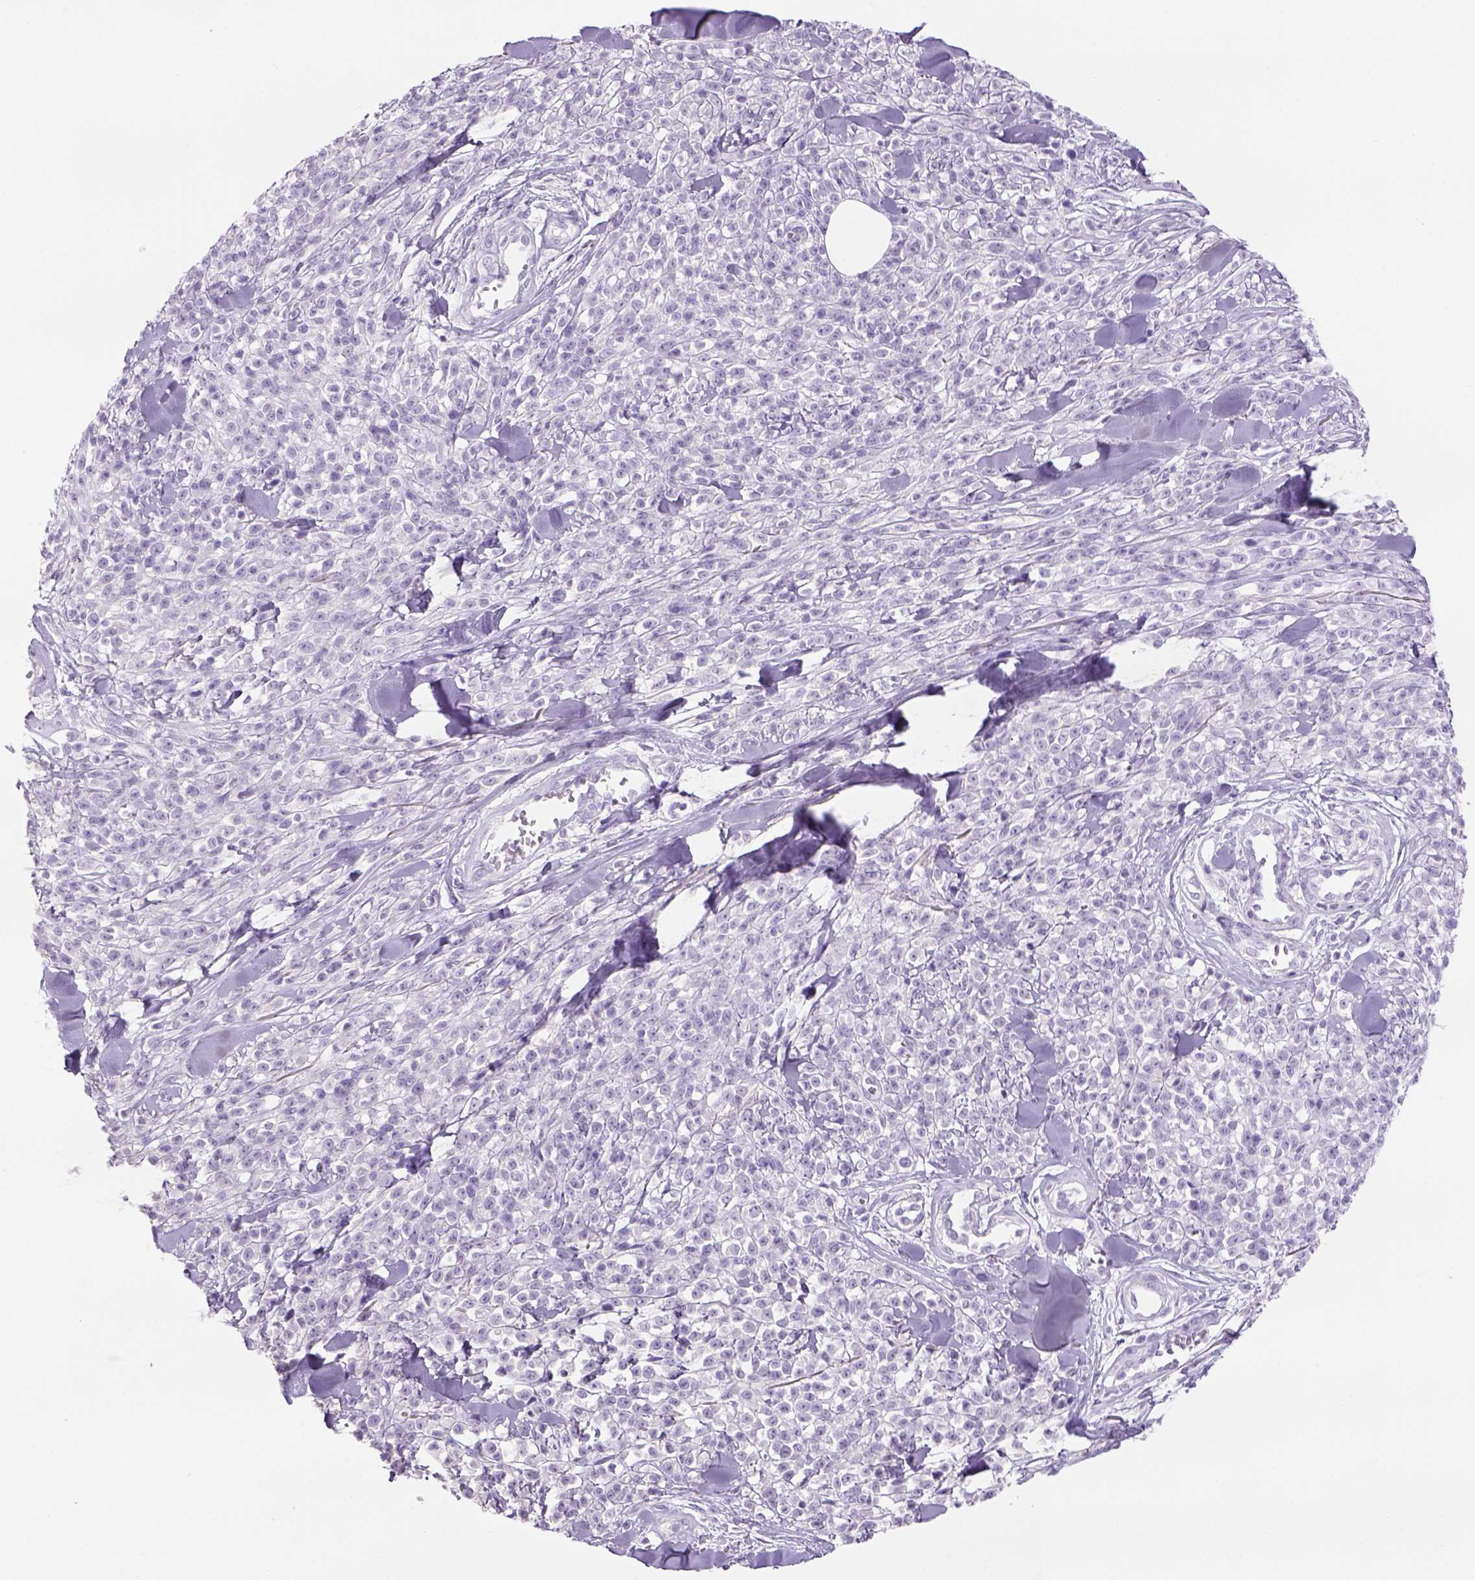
{"staining": {"intensity": "negative", "quantity": "none", "location": "none"}, "tissue": "melanoma", "cell_type": "Tumor cells", "image_type": "cancer", "snomed": [{"axis": "morphology", "description": "Malignant melanoma, NOS"}, {"axis": "topography", "description": "Skin"}, {"axis": "topography", "description": "Skin of trunk"}], "caption": "High power microscopy histopathology image of an immunohistochemistry (IHC) histopathology image of malignant melanoma, revealing no significant expression in tumor cells.", "gene": "TENM4", "patient": {"sex": "male", "age": 74}}